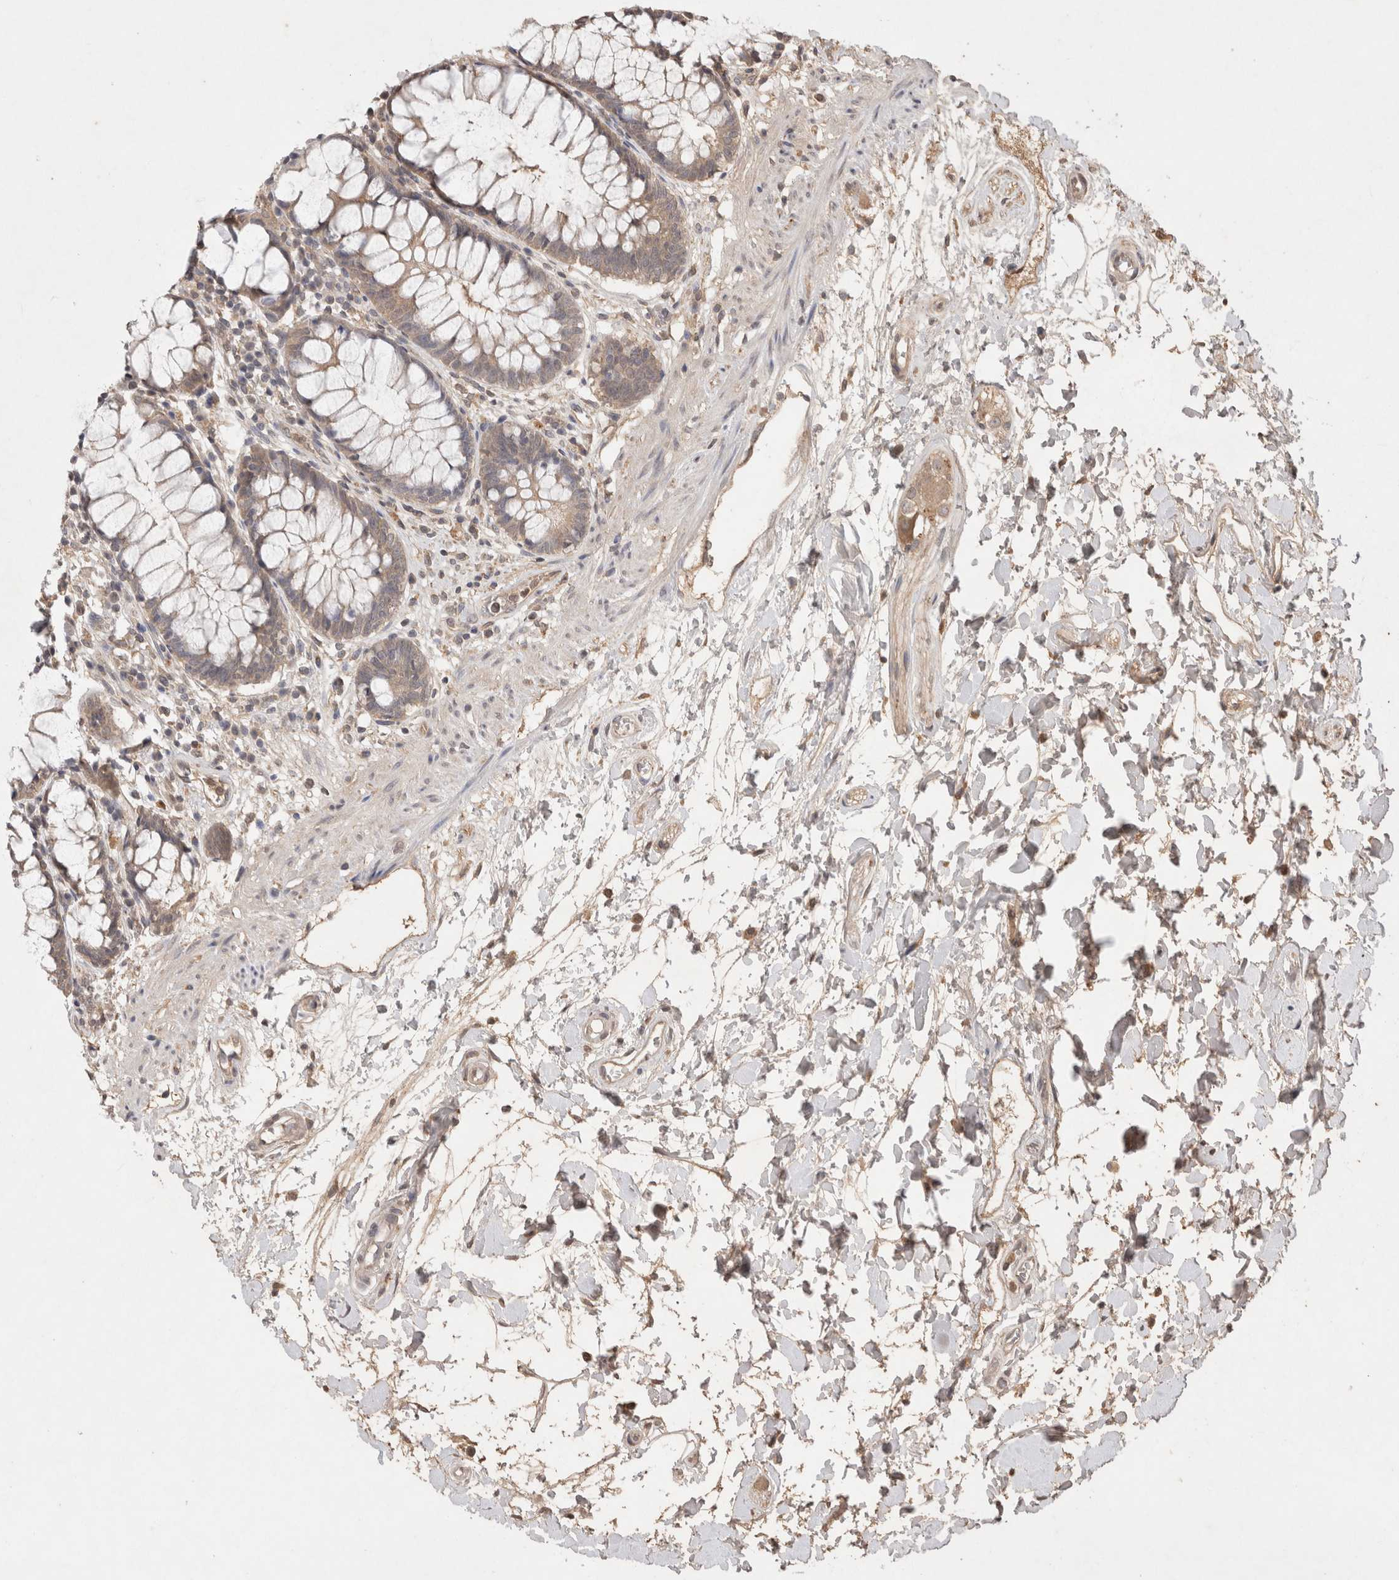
{"staining": {"intensity": "moderate", "quantity": ">75%", "location": "cytoplasmic/membranous"}, "tissue": "rectum", "cell_type": "Glandular cells", "image_type": "normal", "snomed": [{"axis": "morphology", "description": "Normal tissue, NOS"}, {"axis": "topography", "description": "Rectum"}], "caption": "An immunohistochemistry (IHC) histopathology image of benign tissue is shown. Protein staining in brown labels moderate cytoplasmic/membranous positivity in rectum within glandular cells.", "gene": "PRMT3", "patient": {"sex": "male", "age": 64}}